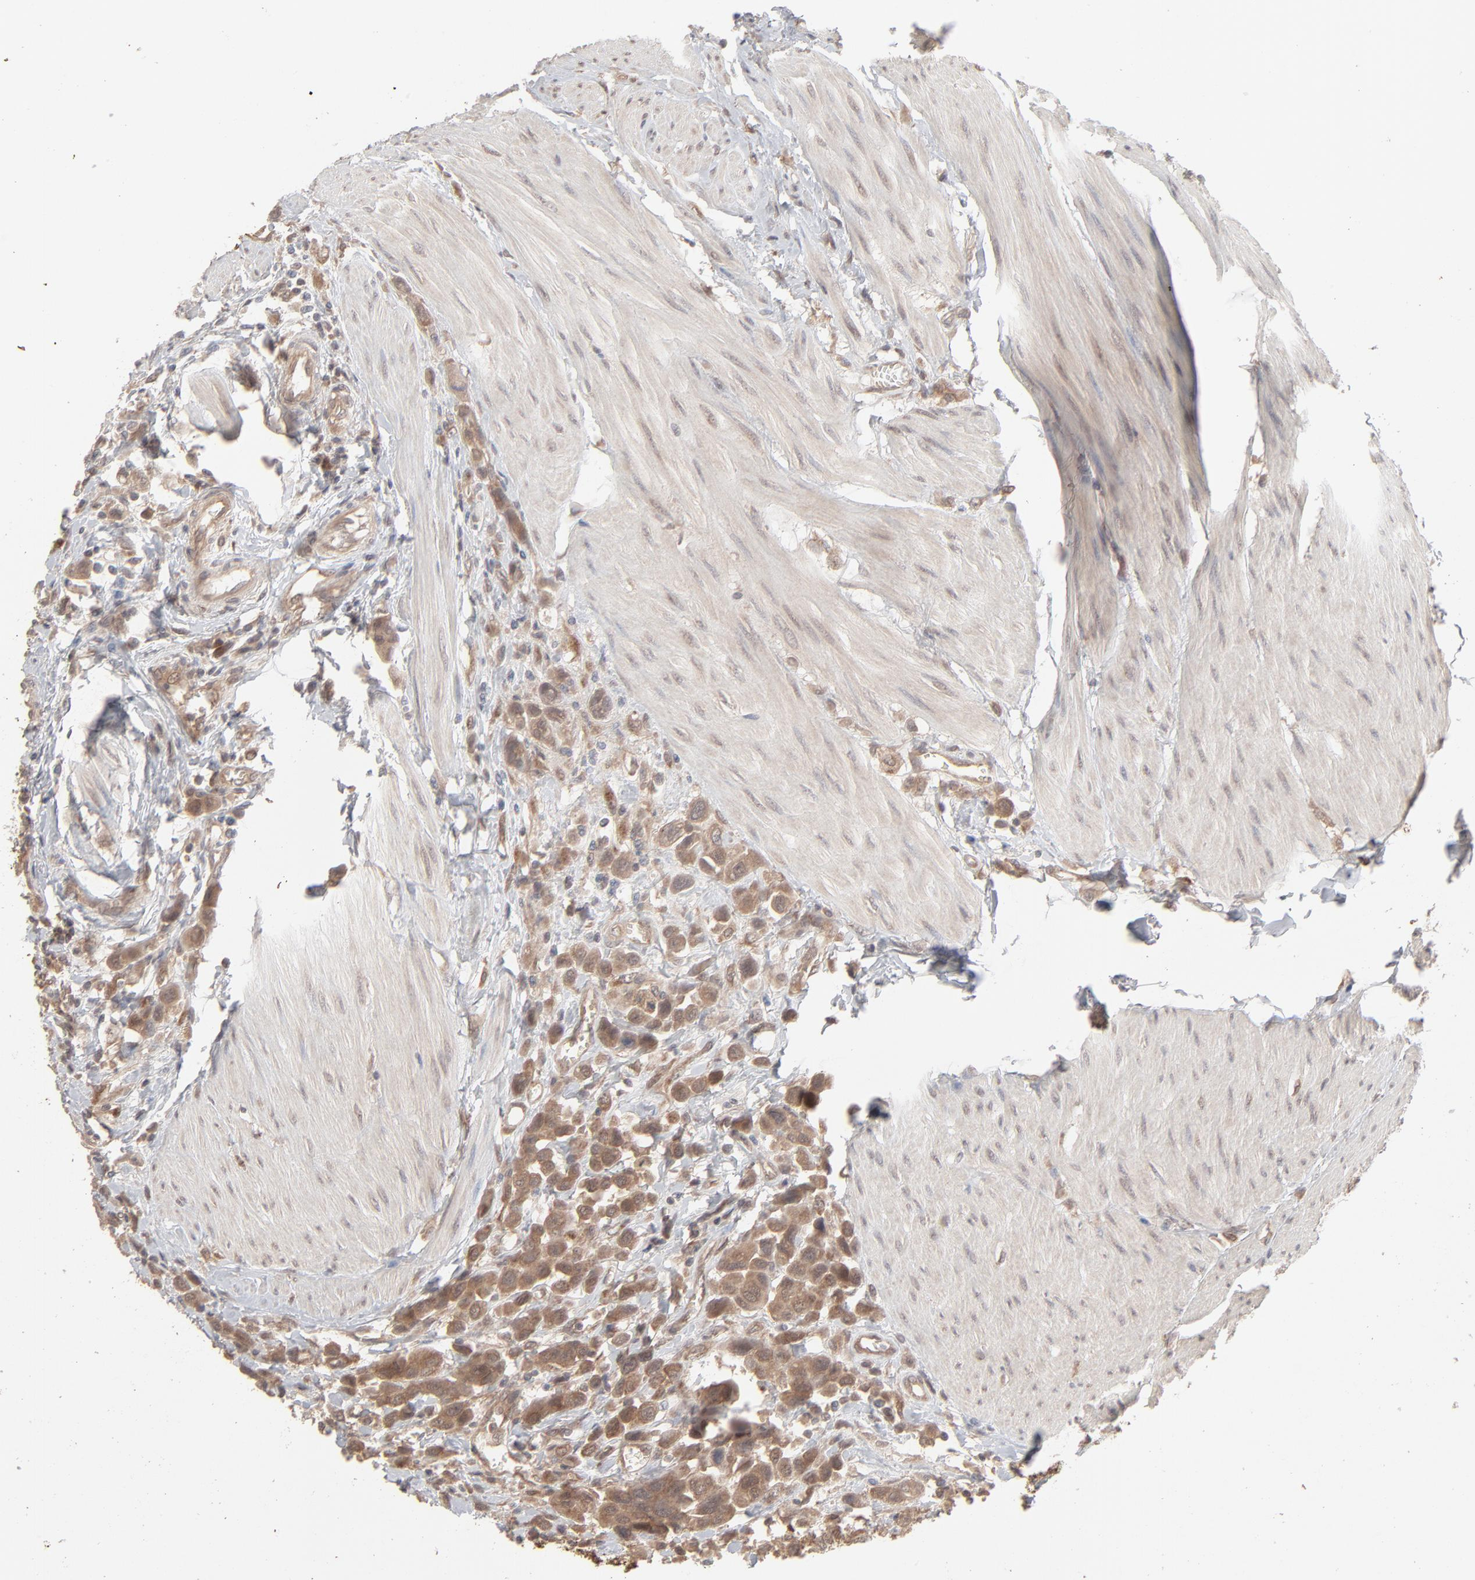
{"staining": {"intensity": "moderate", "quantity": ">75%", "location": "cytoplasmic/membranous"}, "tissue": "urothelial cancer", "cell_type": "Tumor cells", "image_type": "cancer", "snomed": [{"axis": "morphology", "description": "Urothelial carcinoma, High grade"}, {"axis": "topography", "description": "Urinary bladder"}], "caption": "Immunohistochemical staining of urothelial cancer demonstrates medium levels of moderate cytoplasmic/membranous protein positivity in about >75% of tumor cells.", "gene": "SCFD1", "patient": {"sex": "male", "age": 50}}